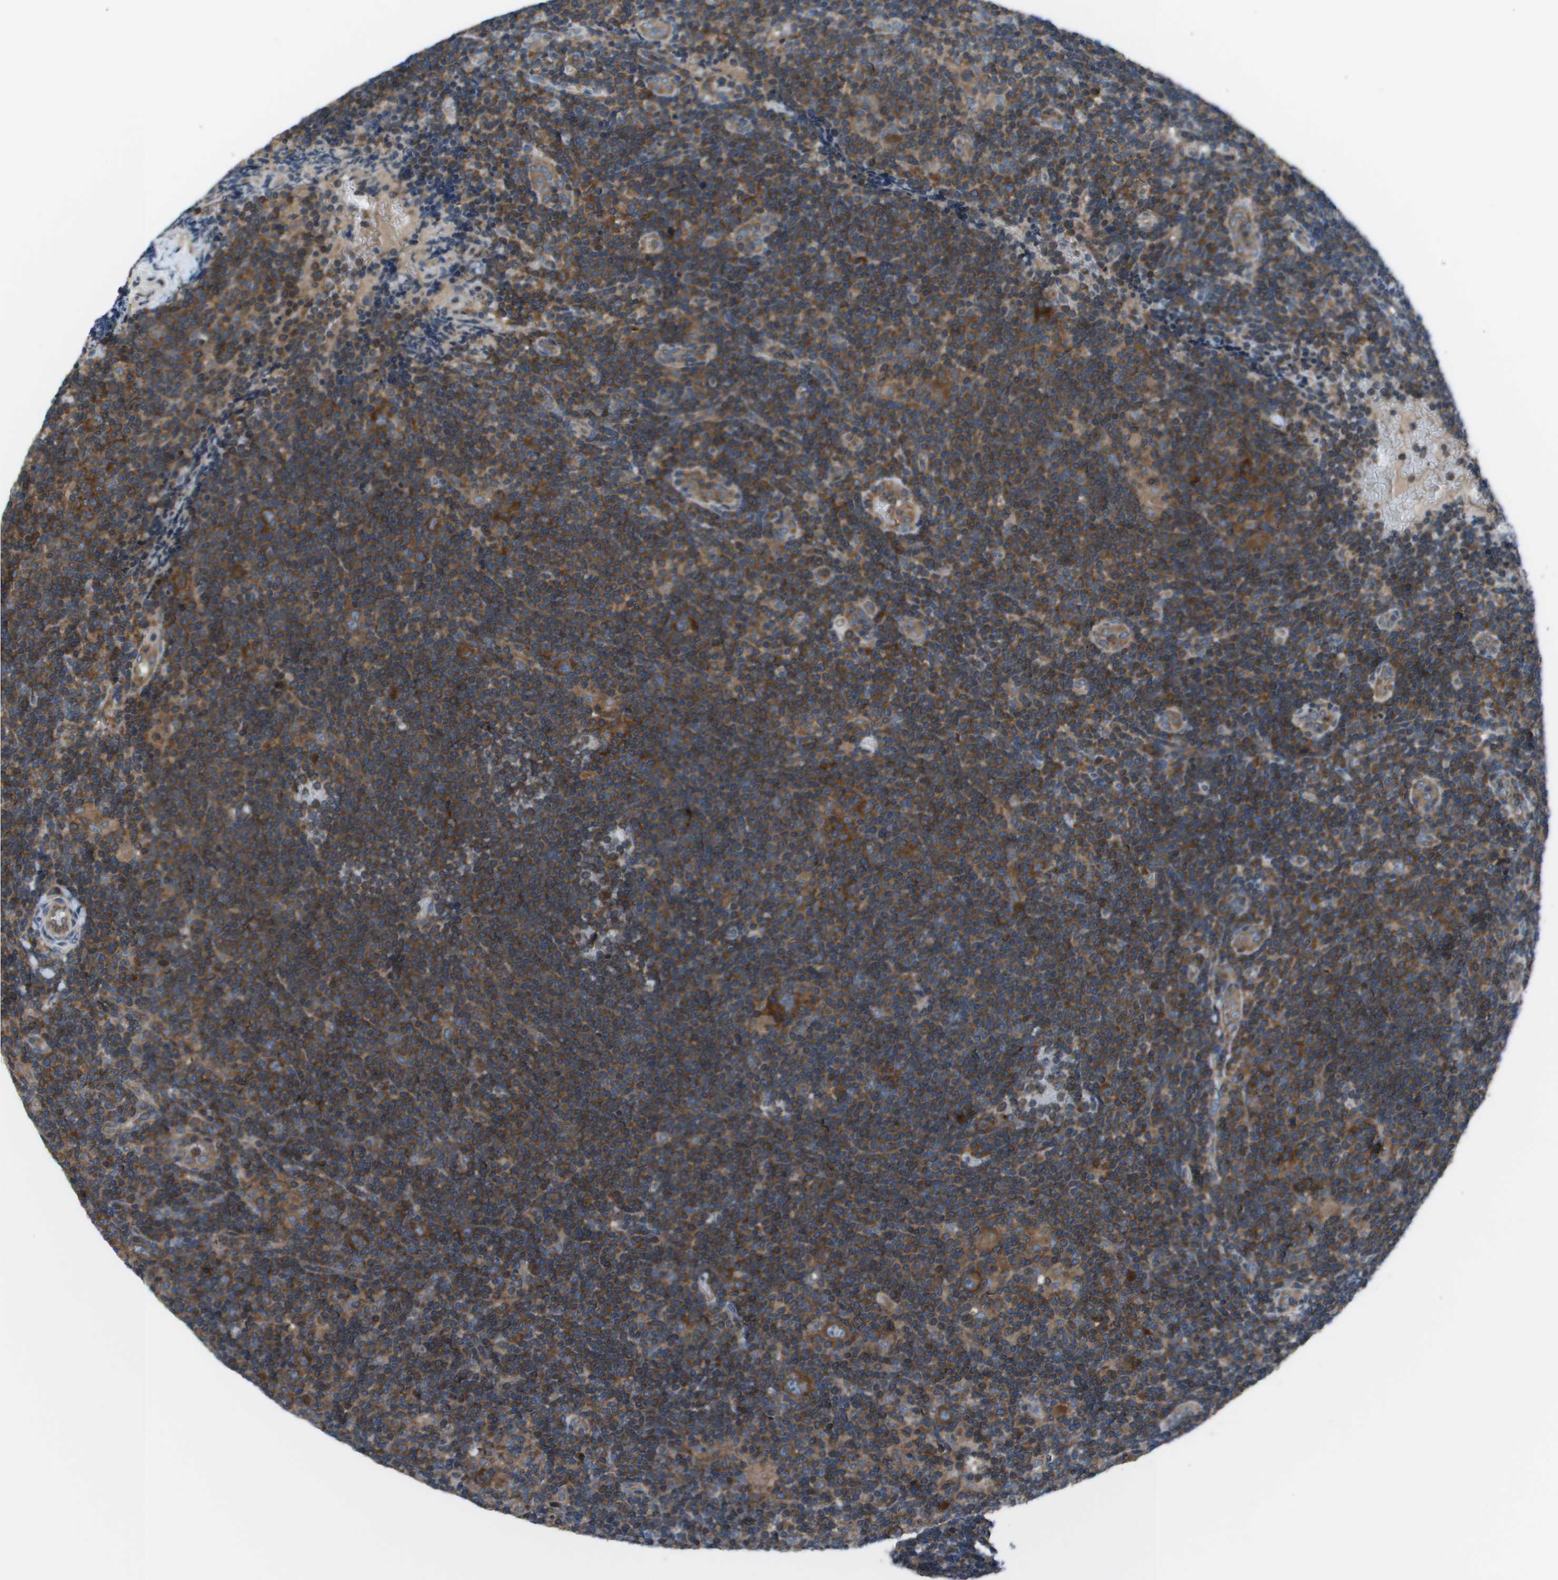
{"staining": {"intensity": "strong", "quantity": ">75%", "location": "cytoplasmic/membranous"}, "tissue": "lymphoma", "cell_type": "Tumor cells", "image_type": "cancer", "snomed": [{"axis": "morphology", "description": "Hodgkin's disease, NOS"}, {"axis": "topography", "description": "Lymph node"}], "caption": "Immunohistochemistry (IHC) staining of Hodgkin's disease, which displays high levels of strong cytoplasmic/membranous expression in approximately >75% of tumor cells indicating strong cytoplasmic/membranous protein positivity. The staining was performed using DAB (brown) for protein detection and nuclei were counterstained in hematoxylin (blue).", "gene": "EIF3B", "patient": {"sex": "female", "age": 57}}